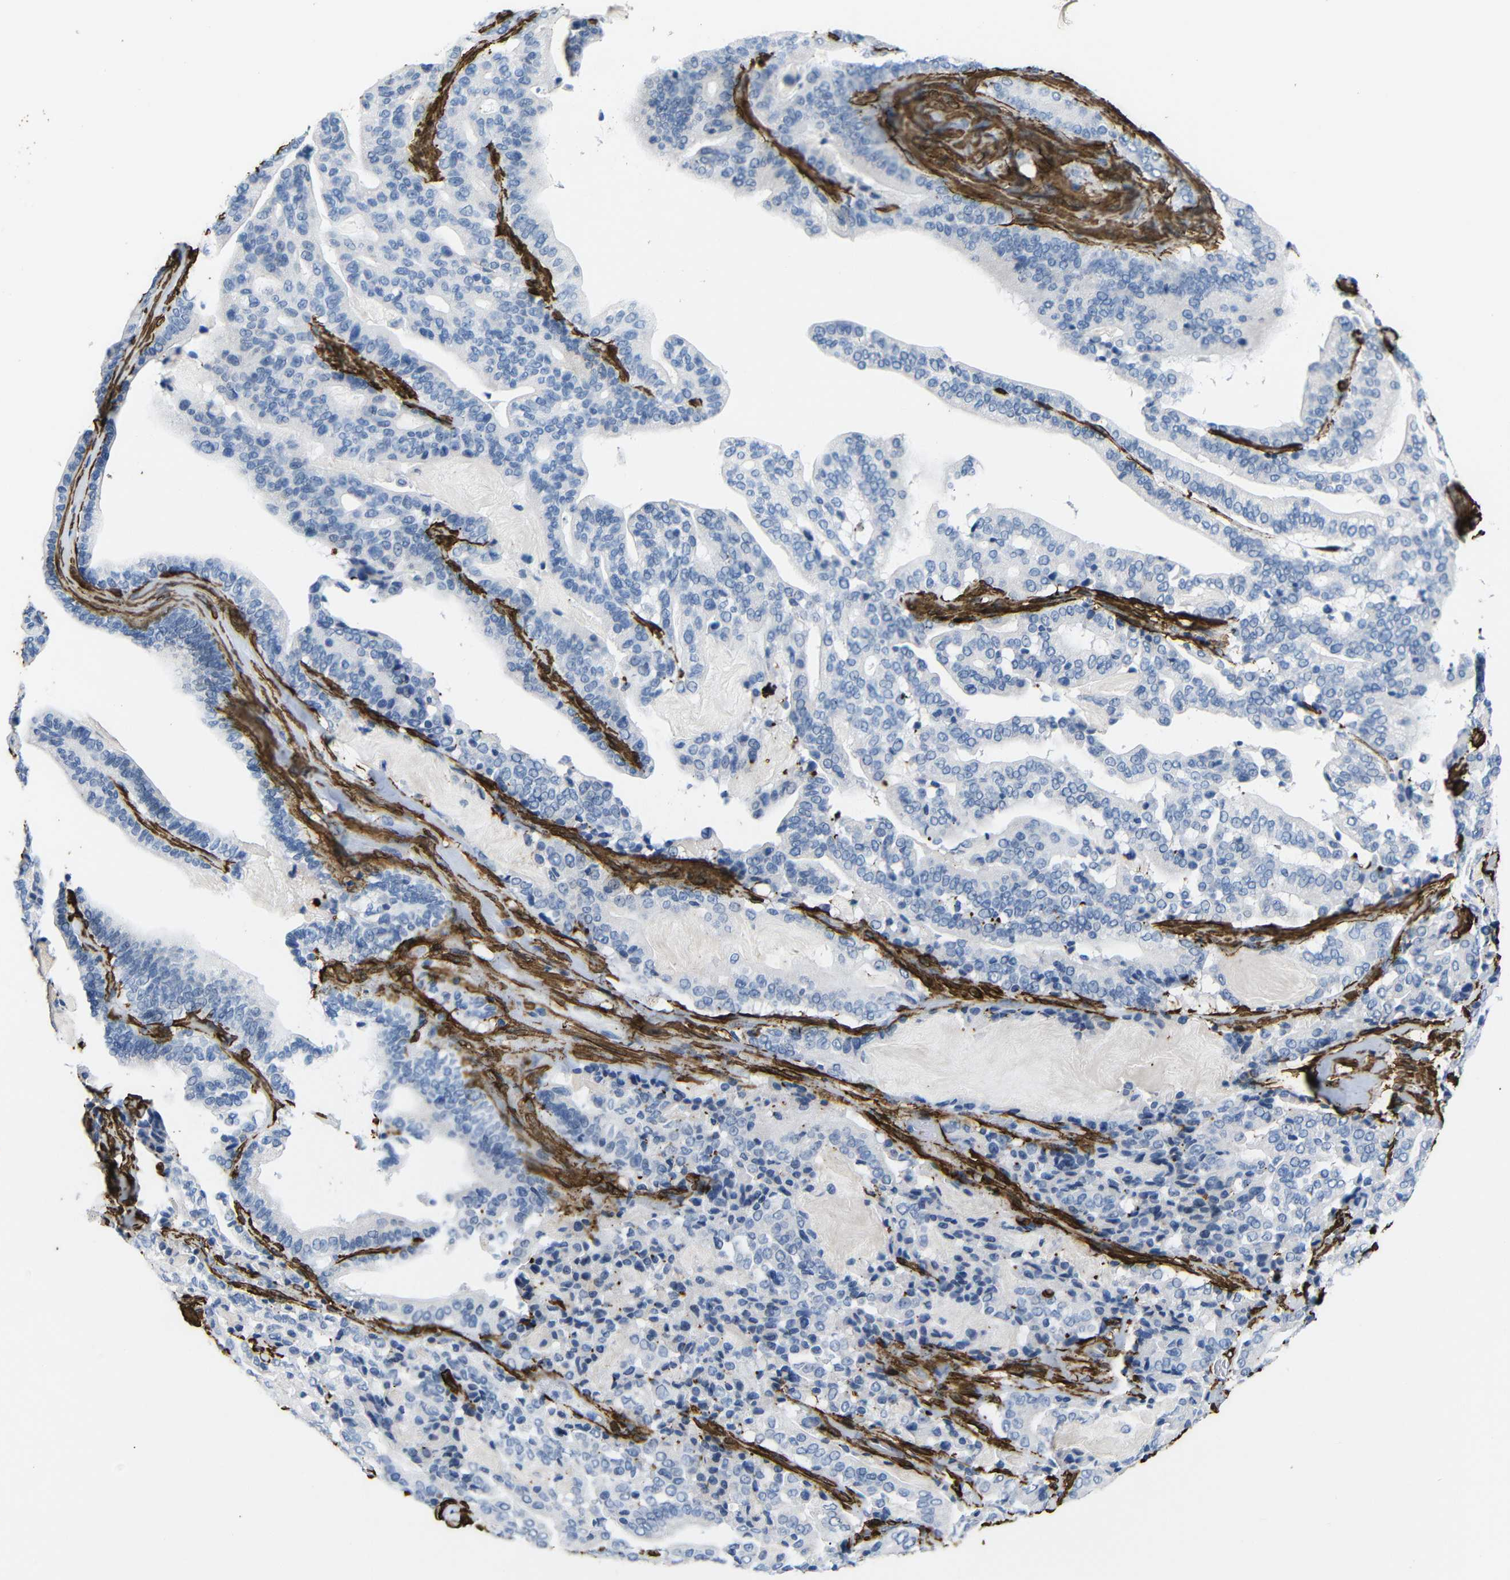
{"staining": {"intensity": "negative", "quantity": "none", "location": "none"}, "tissue": "pancreatic cancer", "cell_type": "Tumor cells", "image_type": "cancer", "snomed": [{"axis": "morphology", "description": "Adenocarcinoma, NOS"}, {"axis": "topography", "description": "Pancreas"}], "caption": "DAB immunohistochemical staining of pancreatic cancer shows no significant staining in tumor cells.", "gene": "ACTA2", "patient": {"sex": "male", "age": 63}}